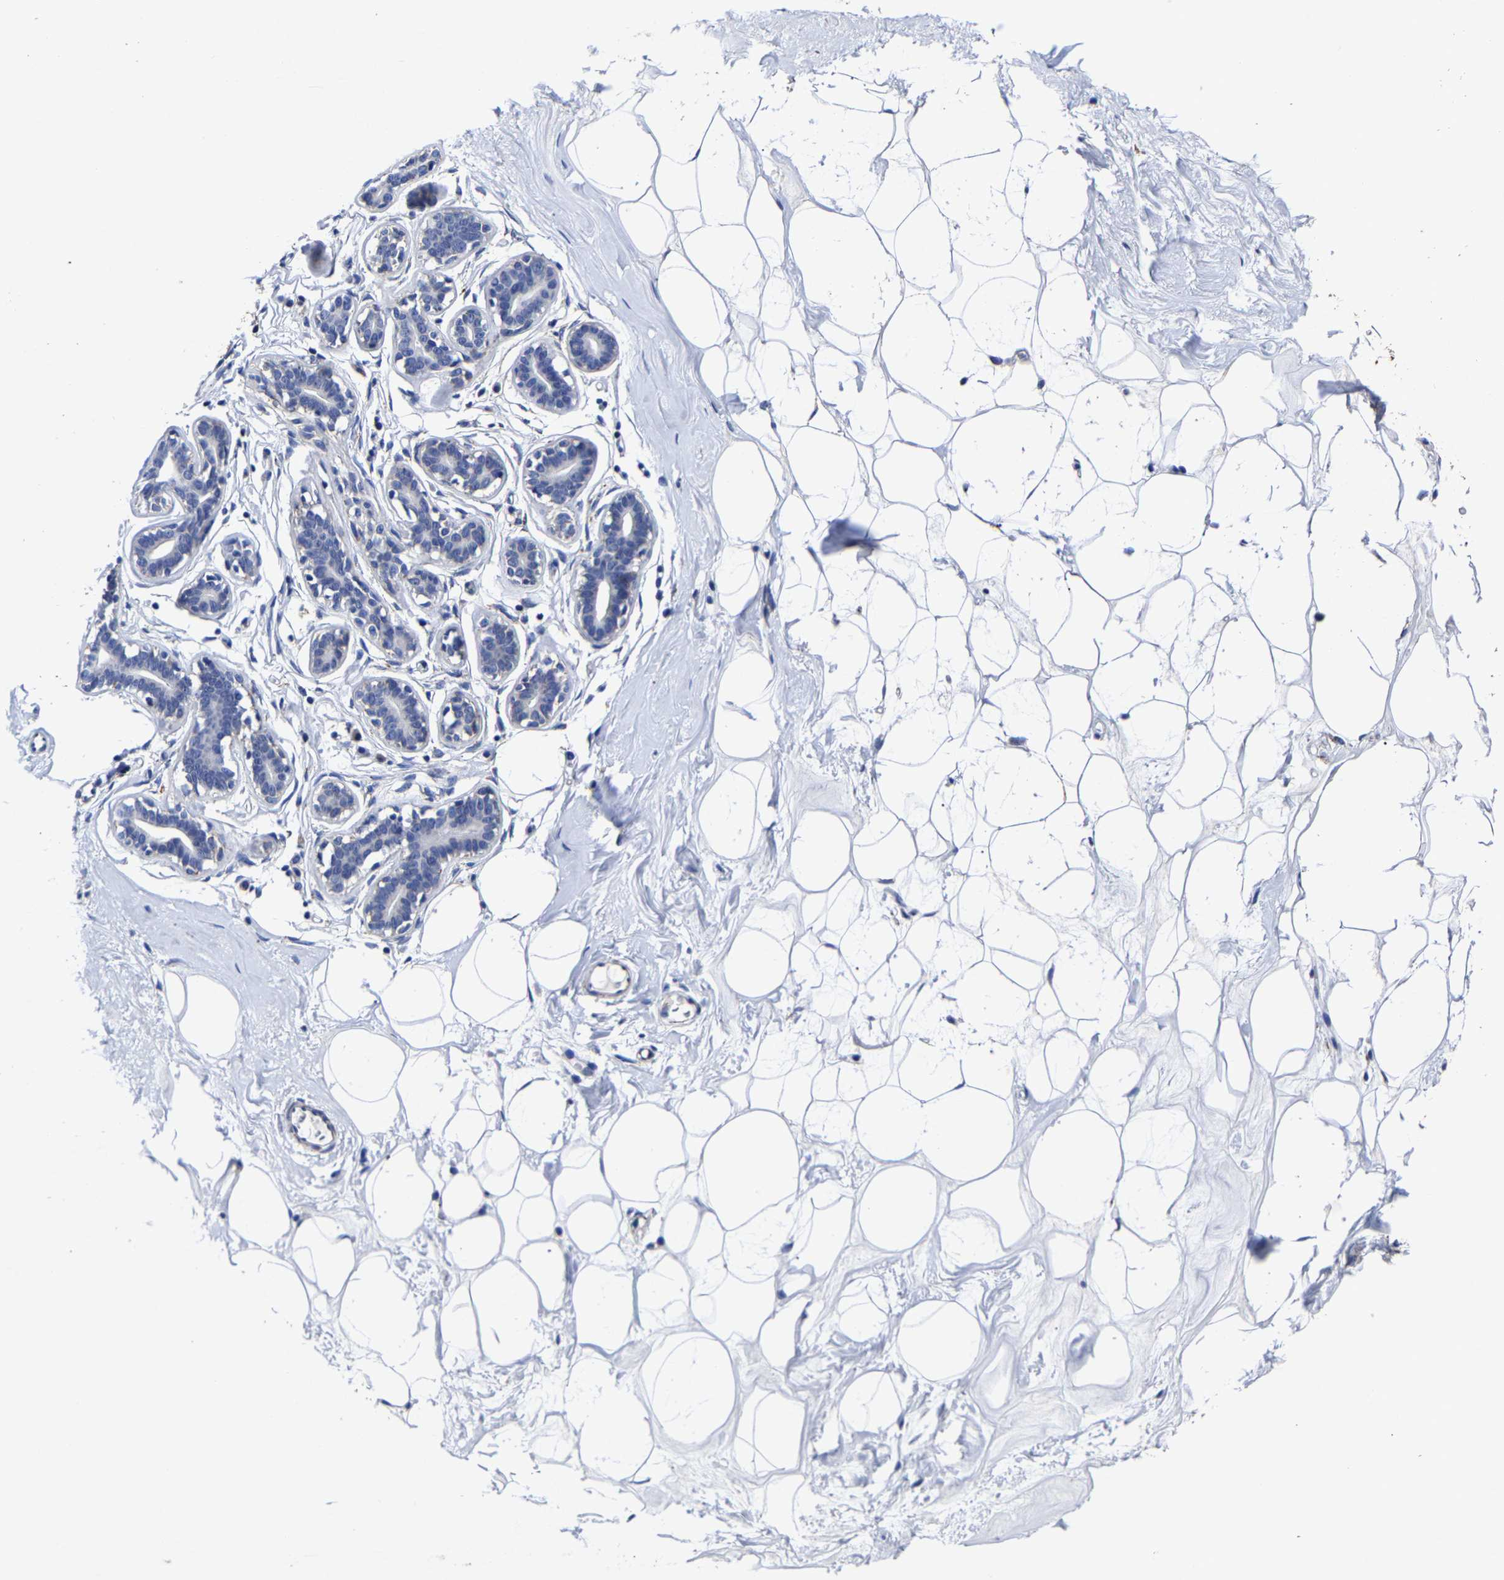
{"staining": {"intensity": "weak", "quantity": "25%-75%", "location": "cytoplasmic/membranous"}, "tissue": "adipose tissue", "cell_type": "Adipocytes", "image_type": "normal", "snomed": [{"axis": "morphology", "description": "Normal tissue, NOS"}, {"axis": "morphology", "description": "Fibrosis, NOS"}, {"axis": "topography", "description": "Breast"}, {"axis": "topography", "description": "Adipose tissue"}], "caption": "Human adipose tissue stained with a brown dye exhibits weak cytoplasmic/membranous positive expression in about 25%-75% of adipocytes.", "gene": "AASS", "patient": {"sex": "female", "age": 39}}